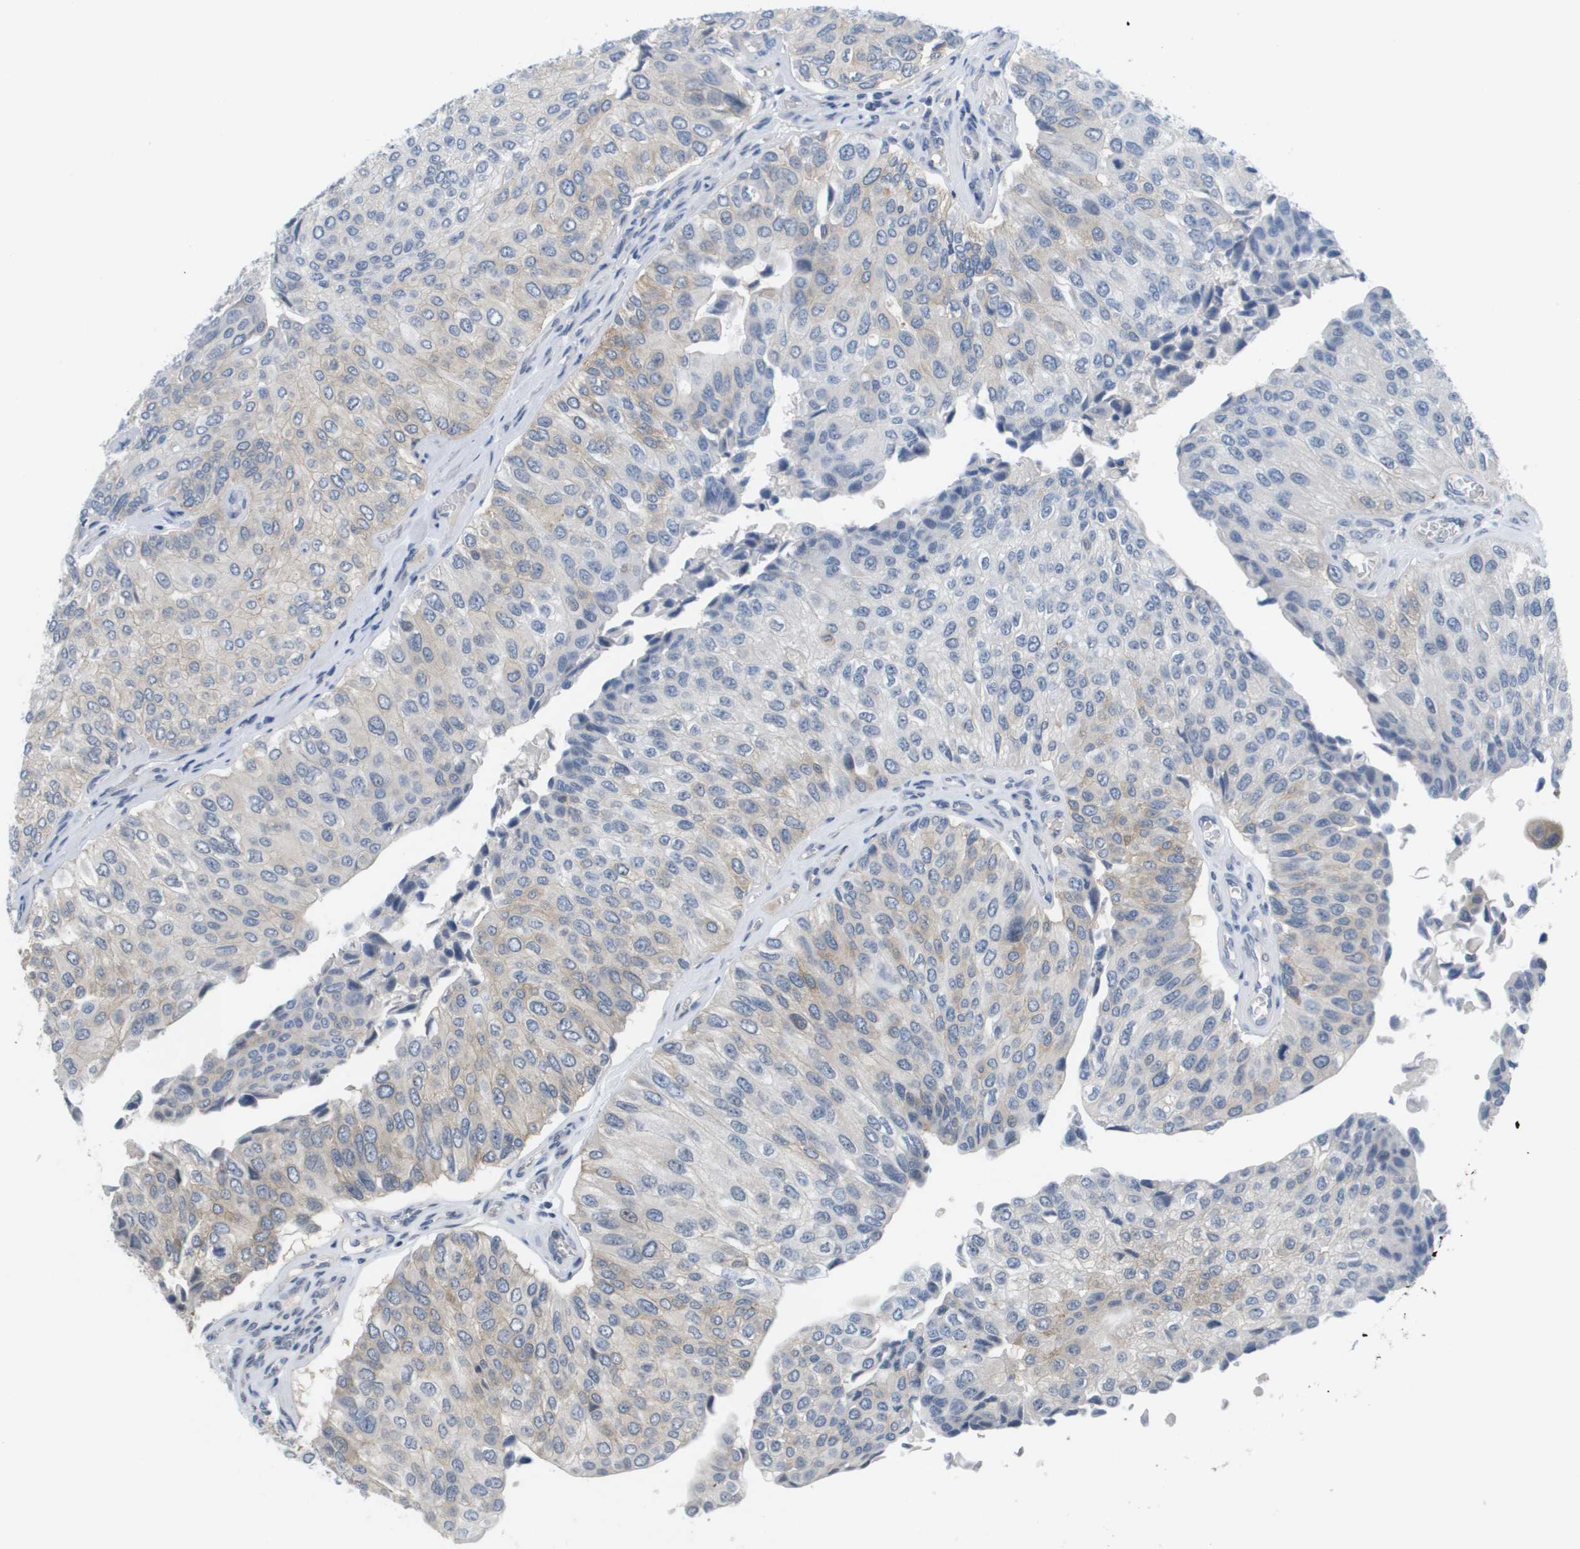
{"staining": {"intensity": "negative", "quantity": "none", "location": "none"}, "tissue": "urothelial cancer", "cell_type": "Tumor cells", "image_type": "cancer", "snomed": [{"axis": "morphology", "description": "Urothelial carcinoma, High grade"}, {"axis": "topography", "description": "Kidney"}, {"axis": "topography", "description": "Urinary bladder"}], "caption": "This is an immunohistochemistry (IHC) micrograph of urothelial carcinoma (high-grade). There is no staining in tumor cells.", "gene": "MARCHF8", "patient": {"sex": "male", "age": 77}}